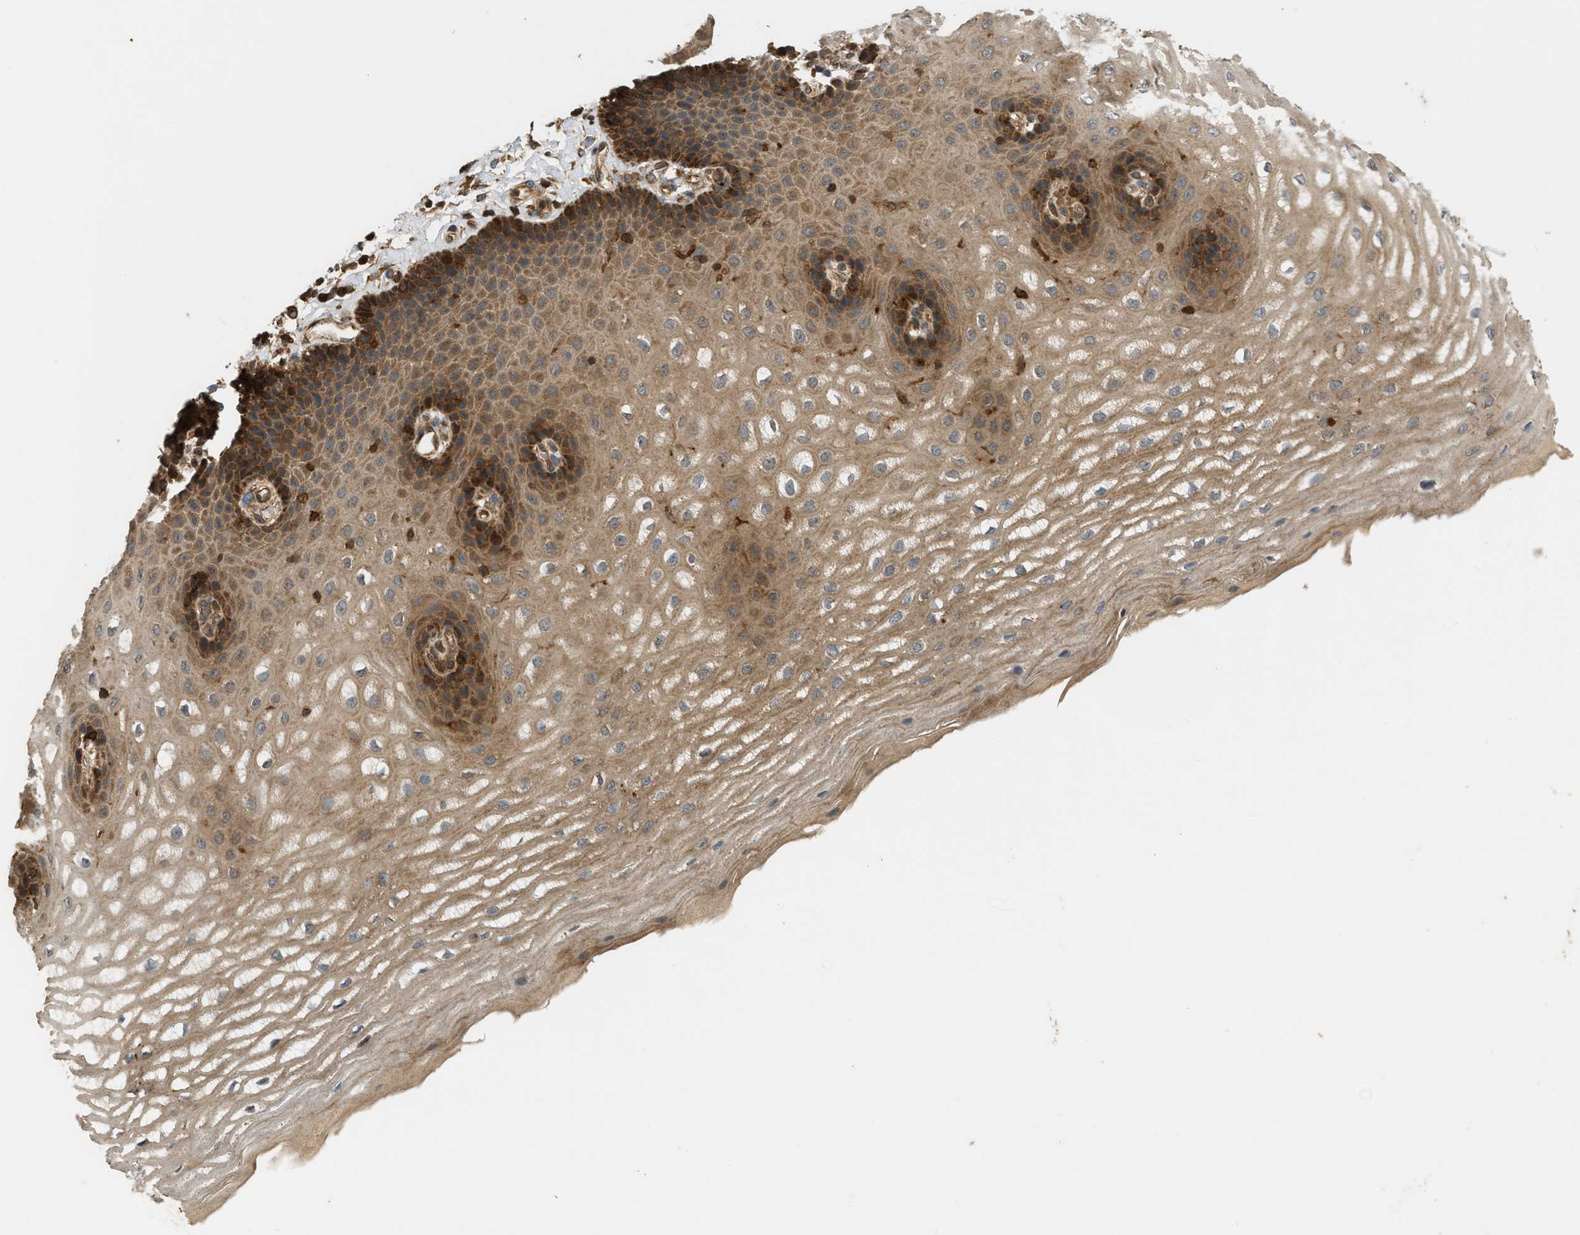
{"staining": {"intensity": "strong", "quantity": ">75%", "location": "cytoplasmic/membranous"}, "tissue": "esophagus", "cell_type": "Squamous epithelial cells", "image_type": "normal", "snomed": [{"axis": "morphology", "description": "Normal tissue, NOS"}, {"axis": "topography", "description": "Esophagus"}], "caption": "DAB (3,3'-diaminobenzidine) immunohistochemical staining of normal human esophagus displays strong cytoplasmic/membranous protein expression in approximately >75% of squamous epithelial cells.", "gene": "ENSG00000282218", "patient": {"sex": "male", "age": 54}}